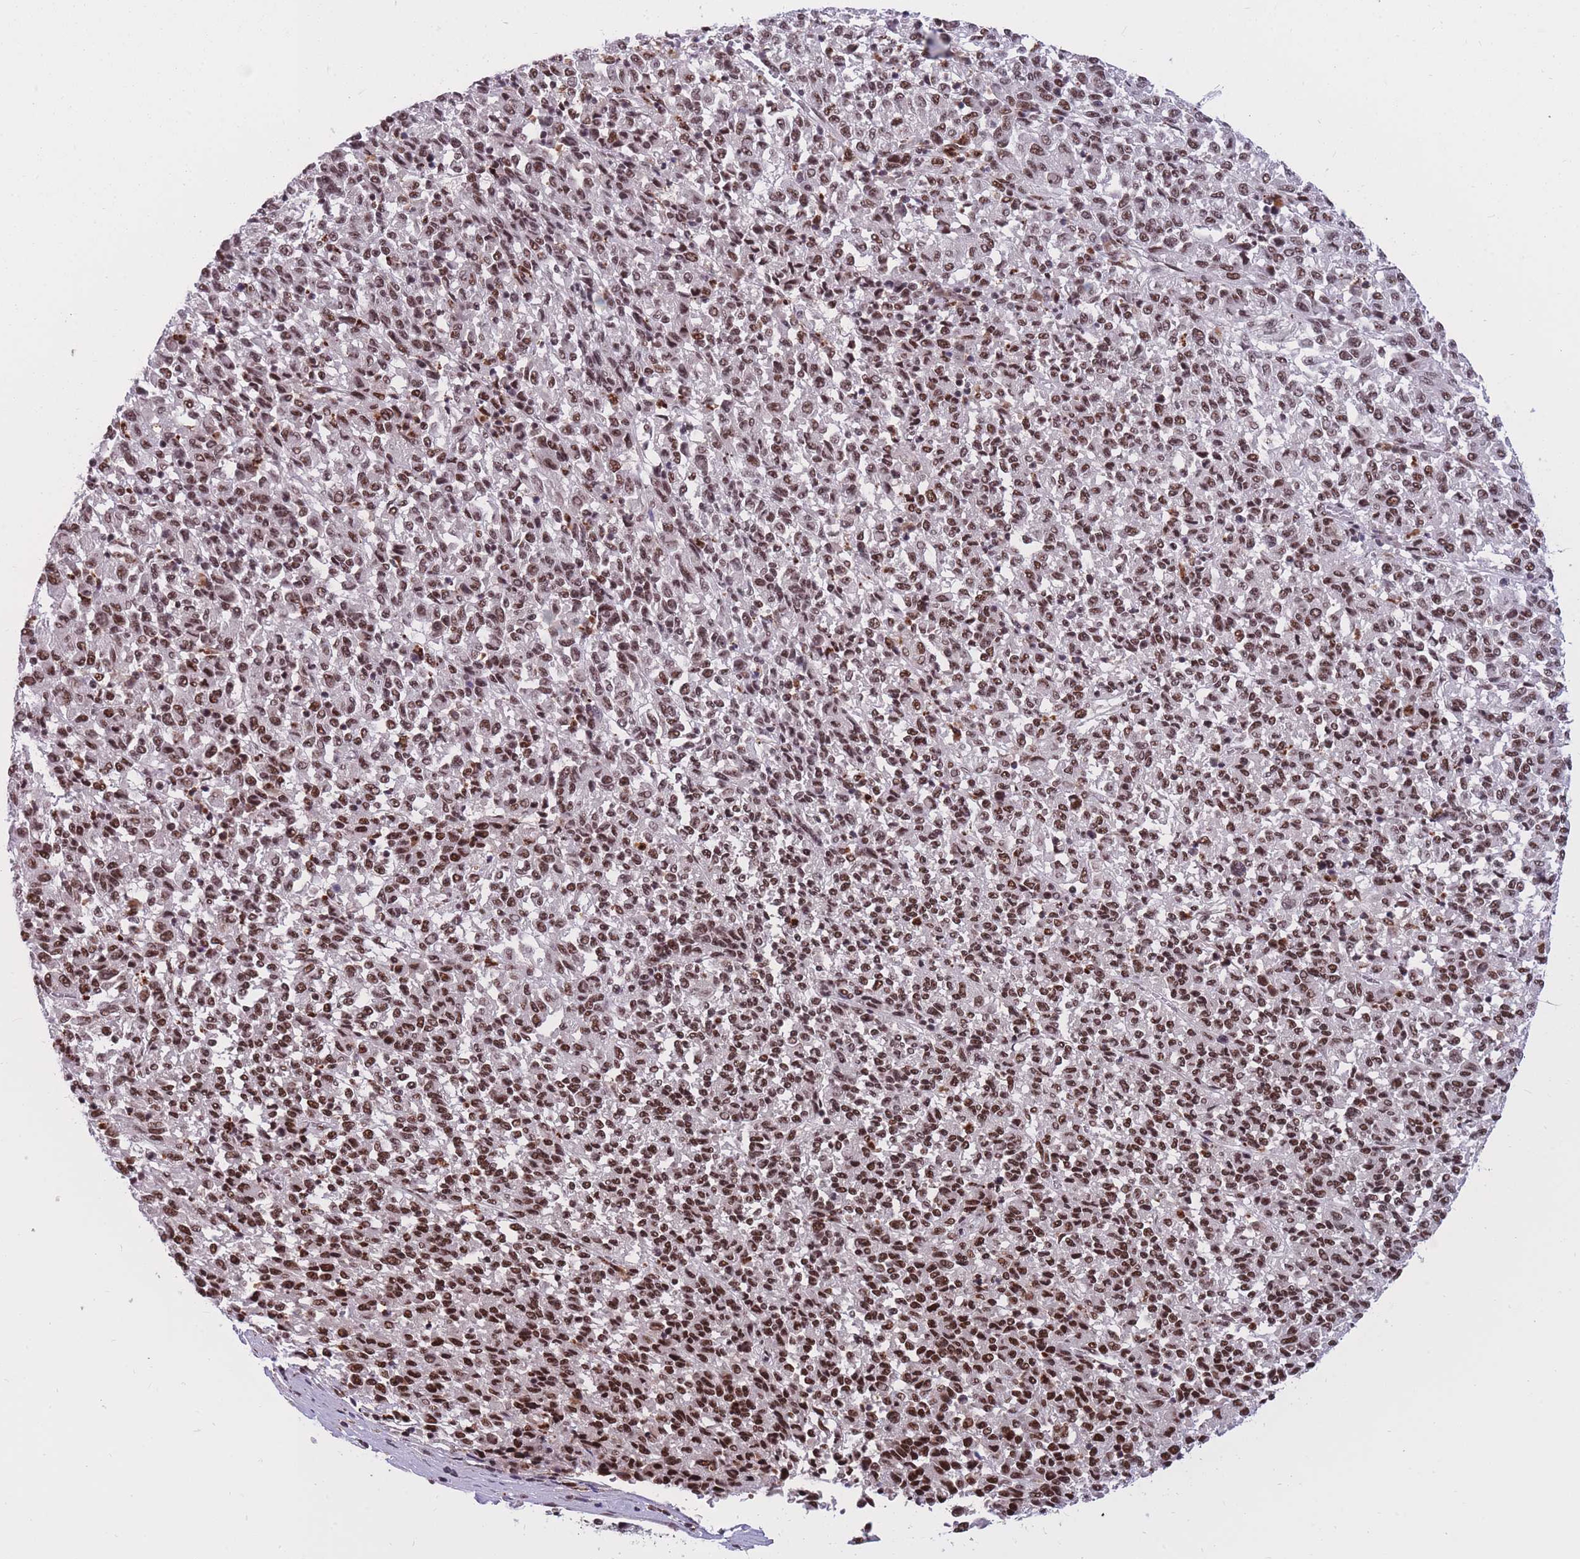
{"staining": {"intensity": "strong", "quantity": ">75%", "location": "nuclear"}, "tissue": "melanoma", "cell_type": "Tumor cells", "image_type": "cancer", "snomed": [{"axis": "morphology", "description": "Malignant melanoma, Metastatic site"}, {"axis": "topography", "description": "Lung"}], "caption": "High-magnification brightfield microscopy of melanoma stained with DAB (3,3'-diaminobenzidine) (brown) and counterstained with hematoxylin (blue). tumor cells exhibit strong nuclear staining is identified in about>75% of cells.", "gene": "PRPF19", "patient": {"sex": "male", "age": 64}}